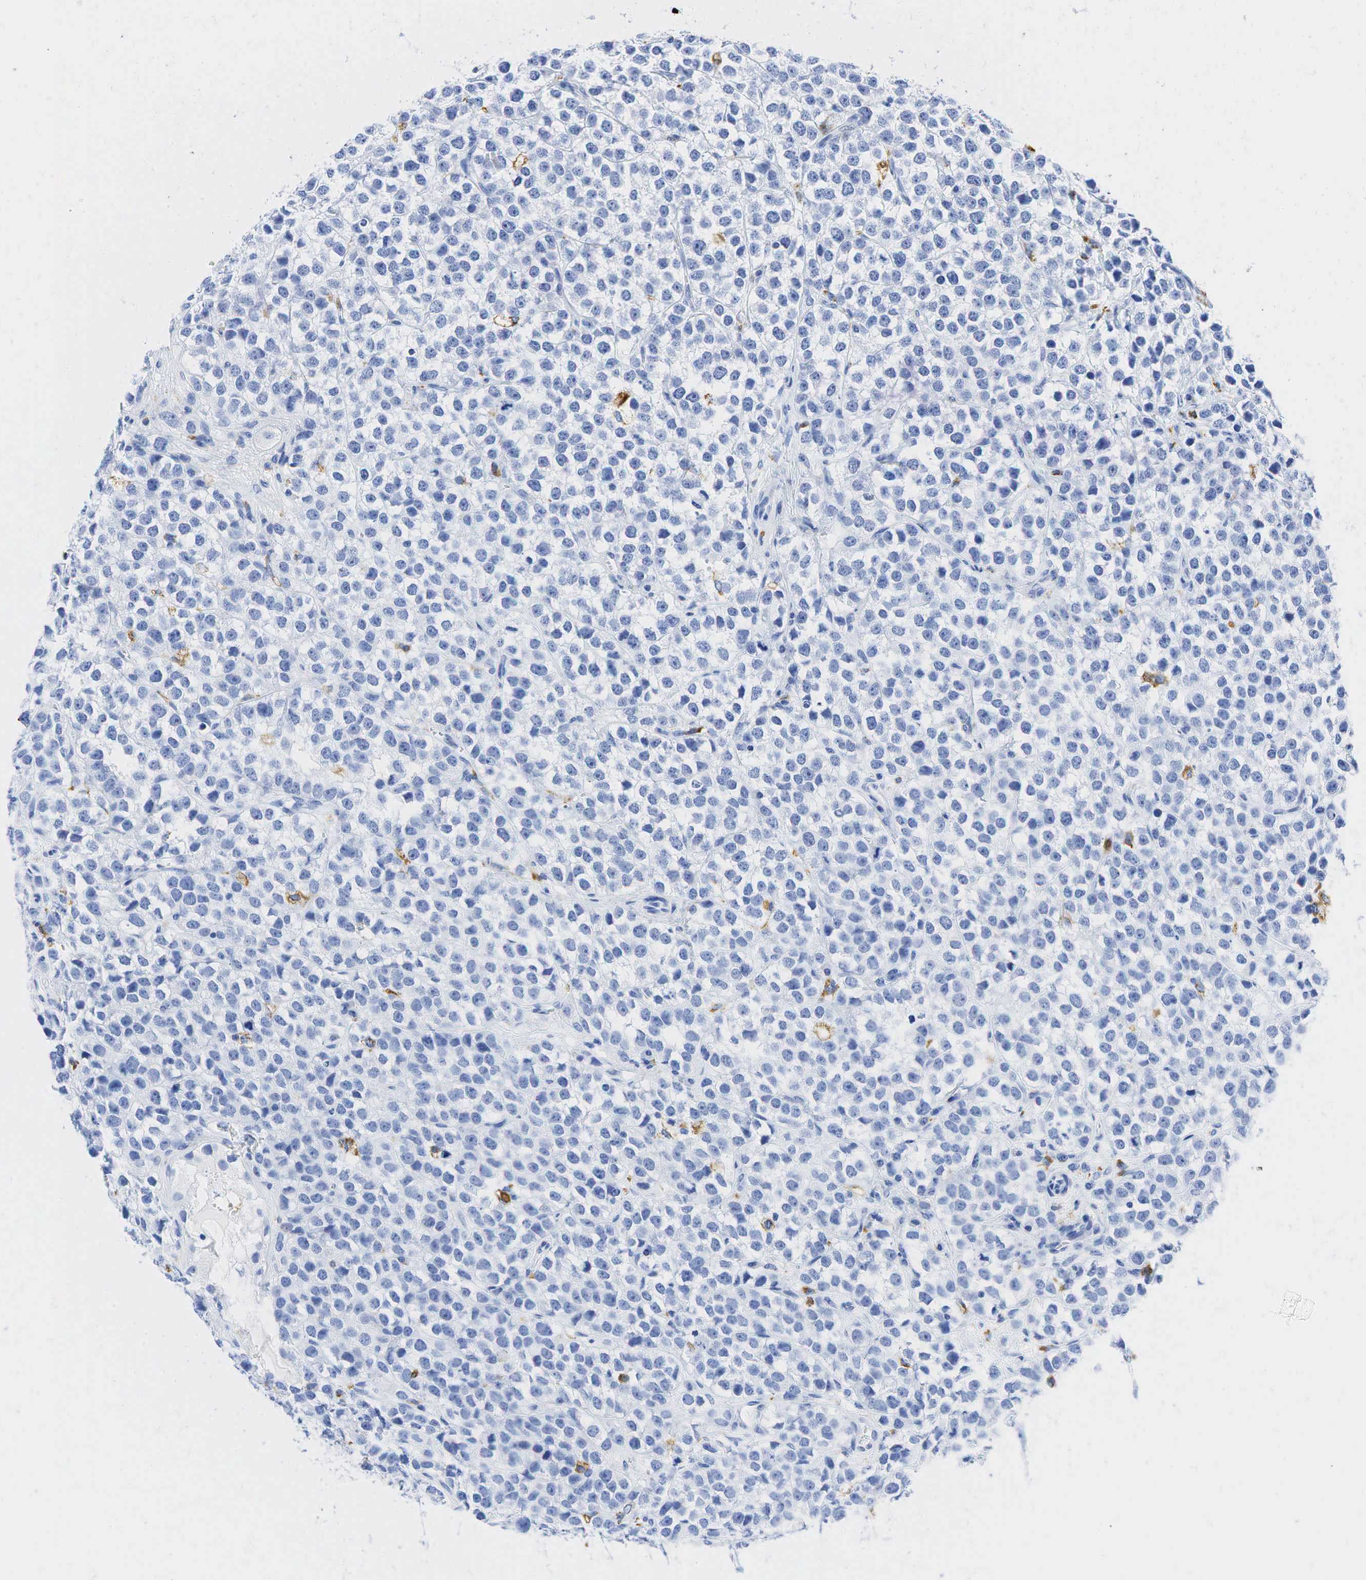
{"staining": {"intensity": "negative", "quantity": "none", "location": "none"}, "tissue": "testis cancer", "cell_type": "Tumor cells", "image_type": "cancer", "snomed": [{"axis": "morphology", "description": "Seminoma, NOS"}, {"axis": "topography", "description": "Testis"}], "caption": "Protein analysis of seminoma (testis) demonstrates no significant expression in tumor cells.", "gene": "CD68", "patient": {"sex": "male", "age": 25}}